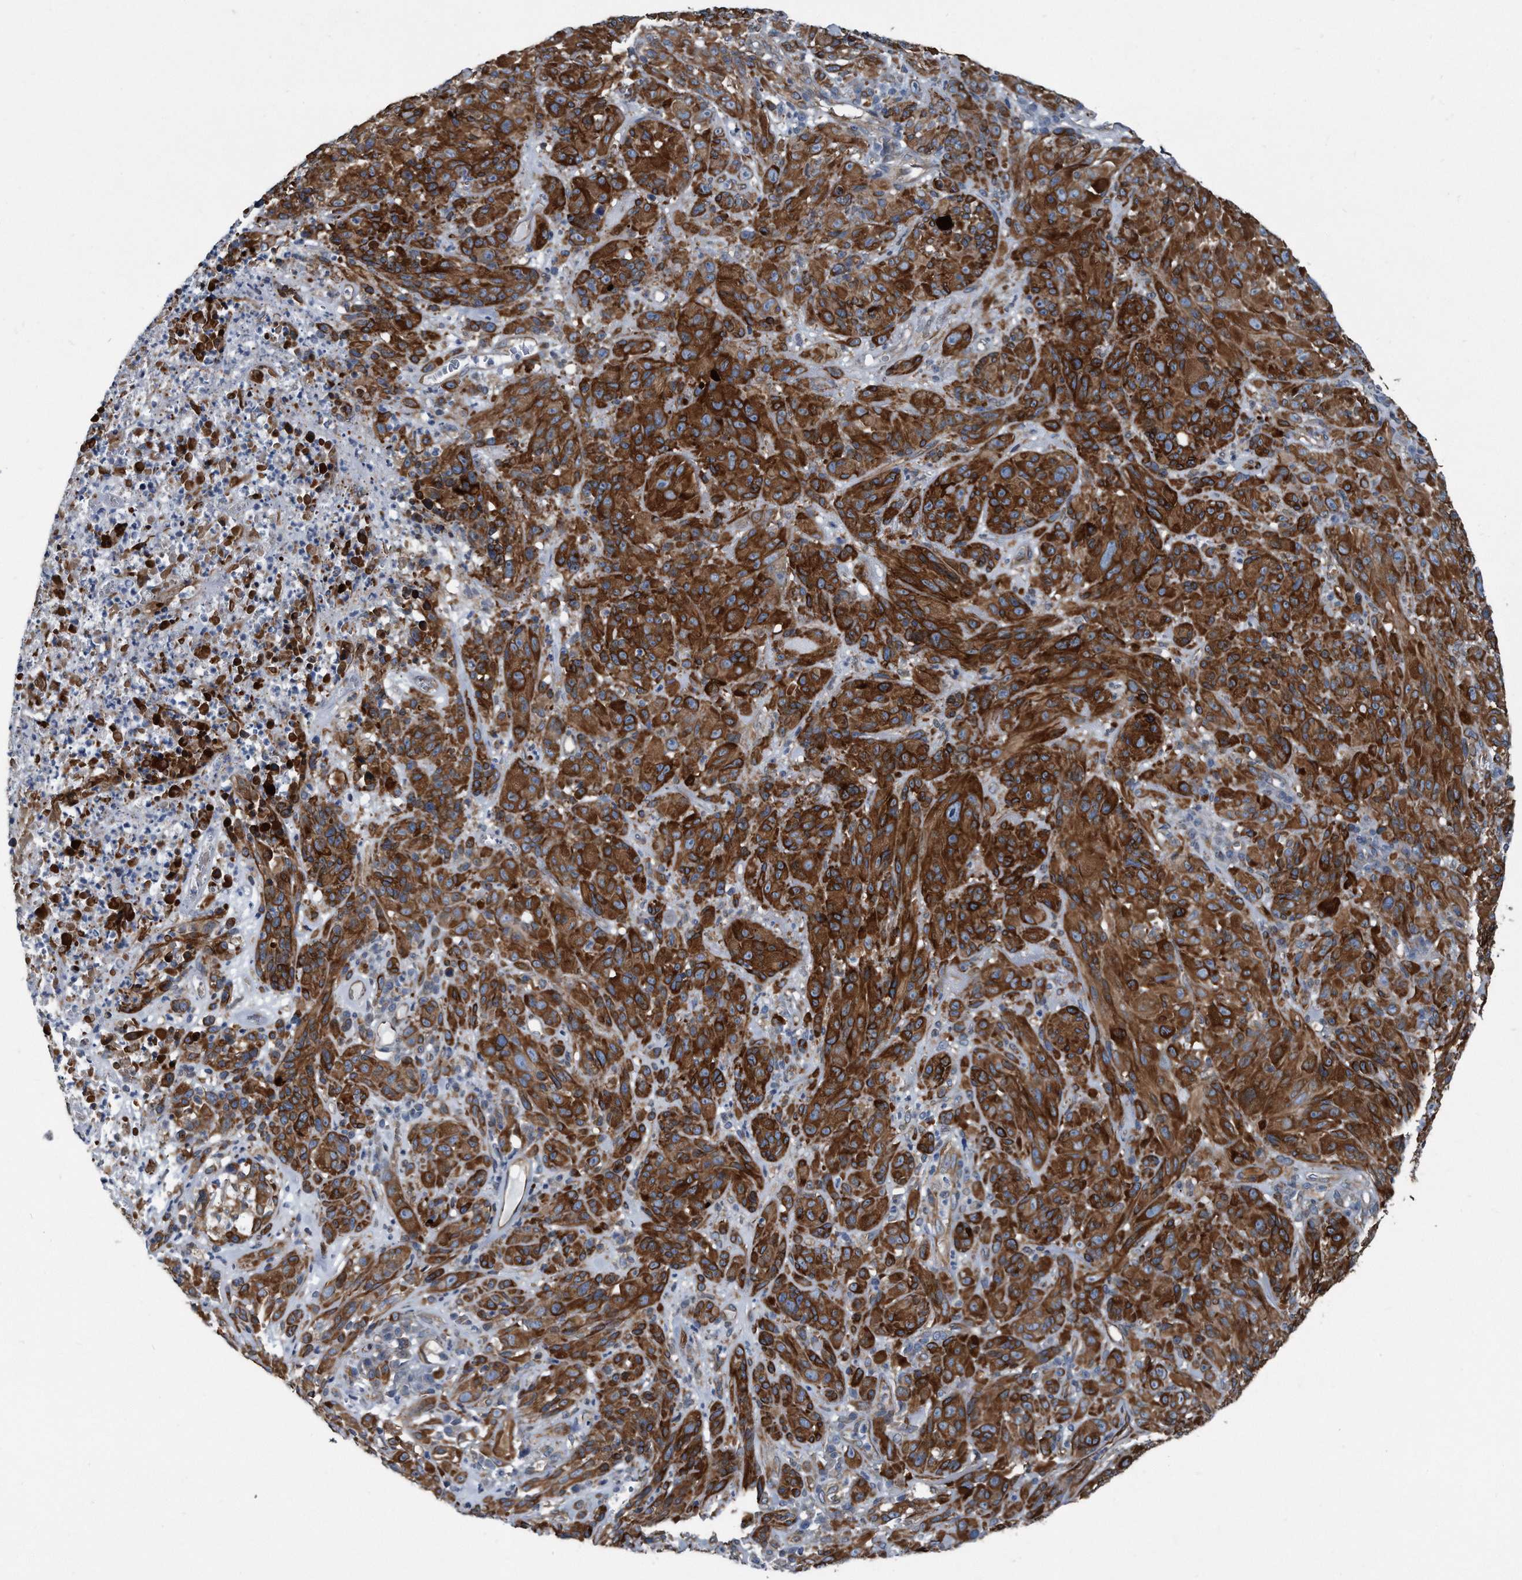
{"staining": {"intensity": "strong", "quantity": ">75%", "location": "cytoplasmic/membranous"}, "tissue": "melanoma", "cell_type": "Tumor cells", "image_type": "cancer", "snomed": [{"axis": "morphology", "description": "Malignant melanoma, NOS"}, {"axis": "topography", "description": "Skin of head"}], "caption": "Strong cytoplasmic/membranous protein expression is identified in approximately >75% of tumor cells in malignant melanoma.", "gene": "PLEC", "patient": {"sex": "male", "age": 96}}